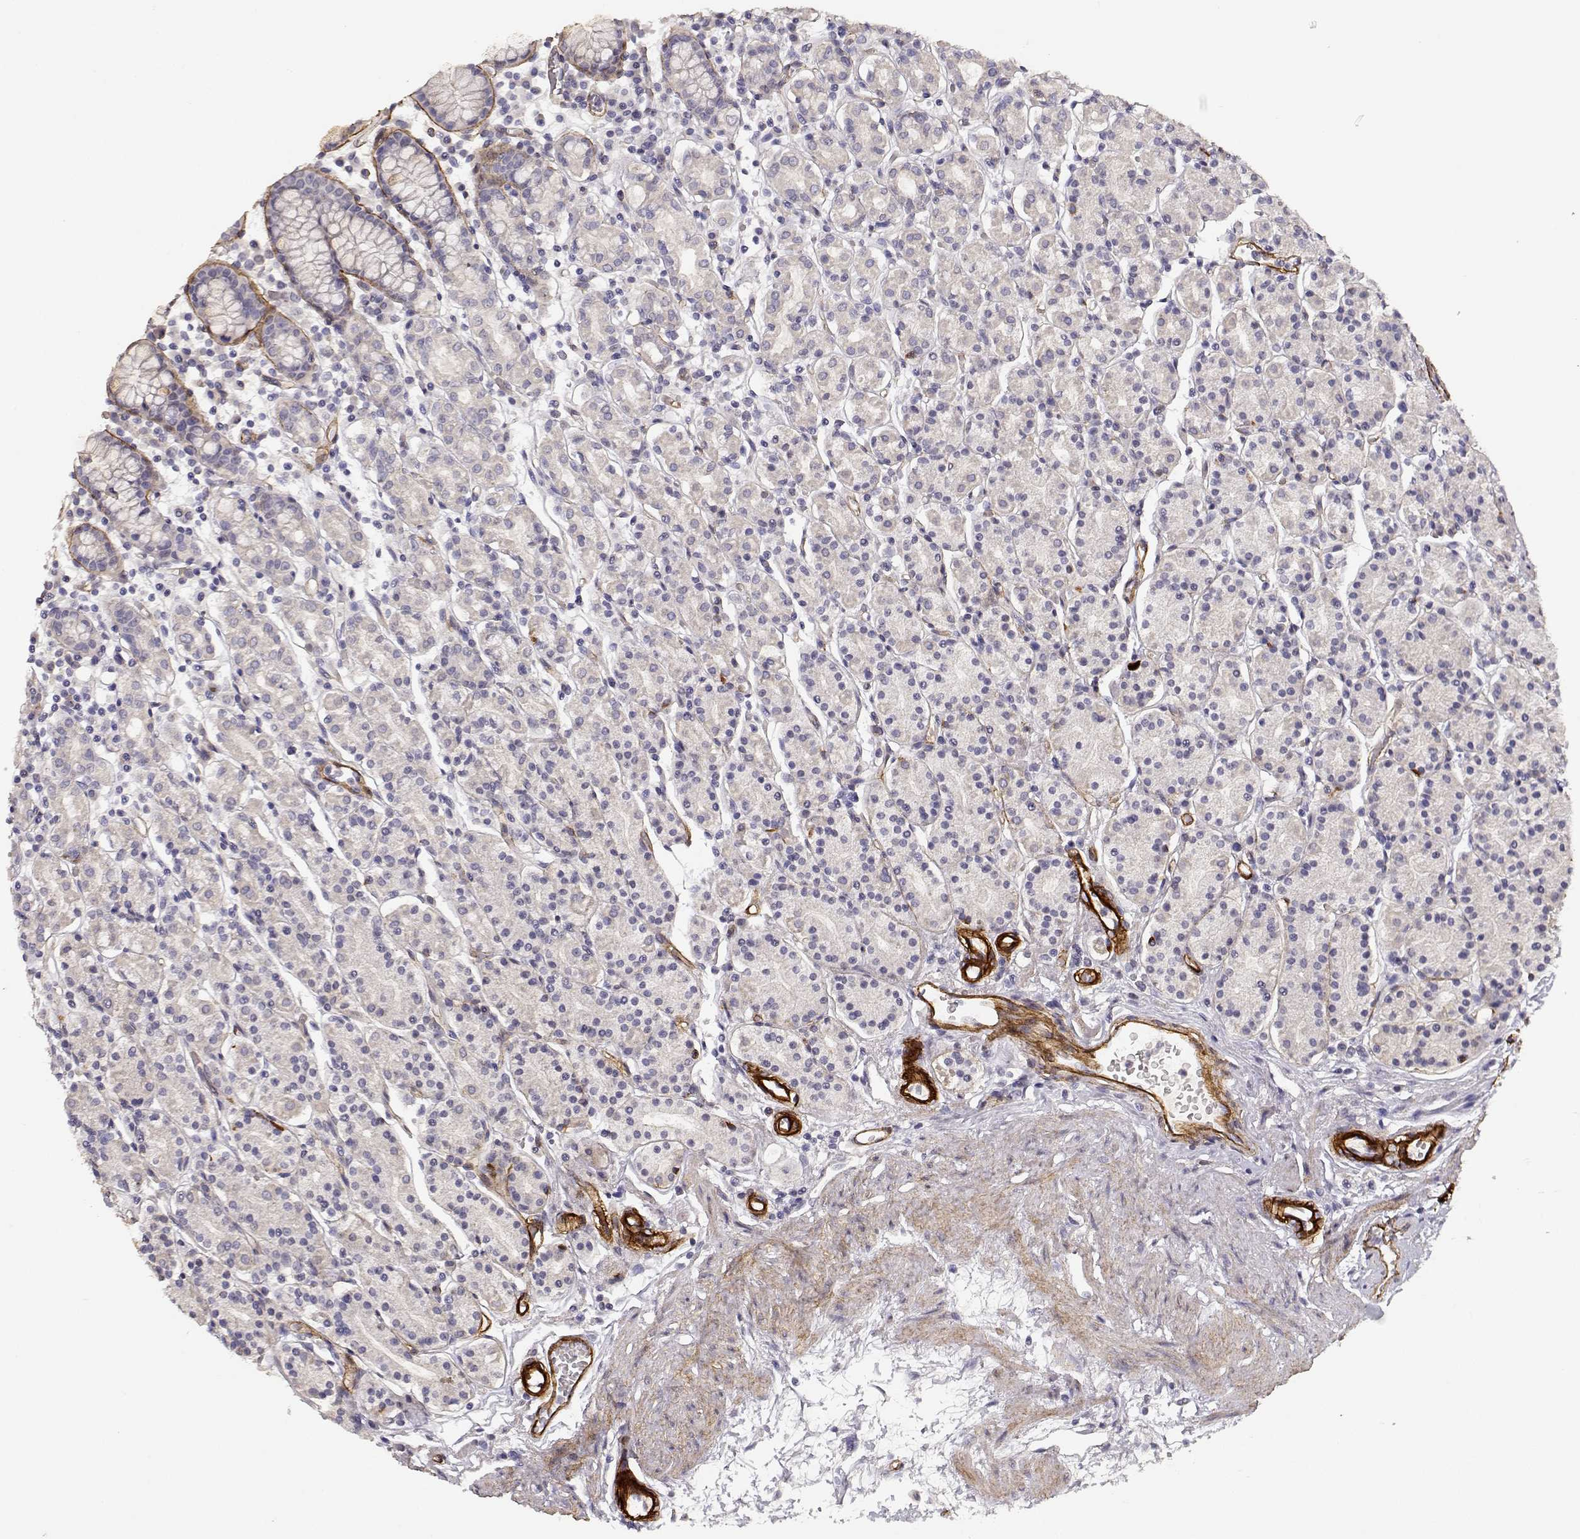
{"staining": {"intensity": "negative", "quantity": "none", "location": "none"}, "tissue": "stomach", "cell_type": "Glandular cells", "image_type": "normal", "snomed": [{"axis": "morphology", "description": "Normal tissue, NOS"}, {"axis": "topography", "description": "Stomach, upper"}, {"axis": "topography", "description": "Stomach"}], "caption": "A high-resolution micrograph shows immunohistochemistry (IHC) staining of benign stomach, which demonstrates no significant staining in glandular cells.", "gene": "LAMA5", "patient": {"sex": "male", "age": 62}}